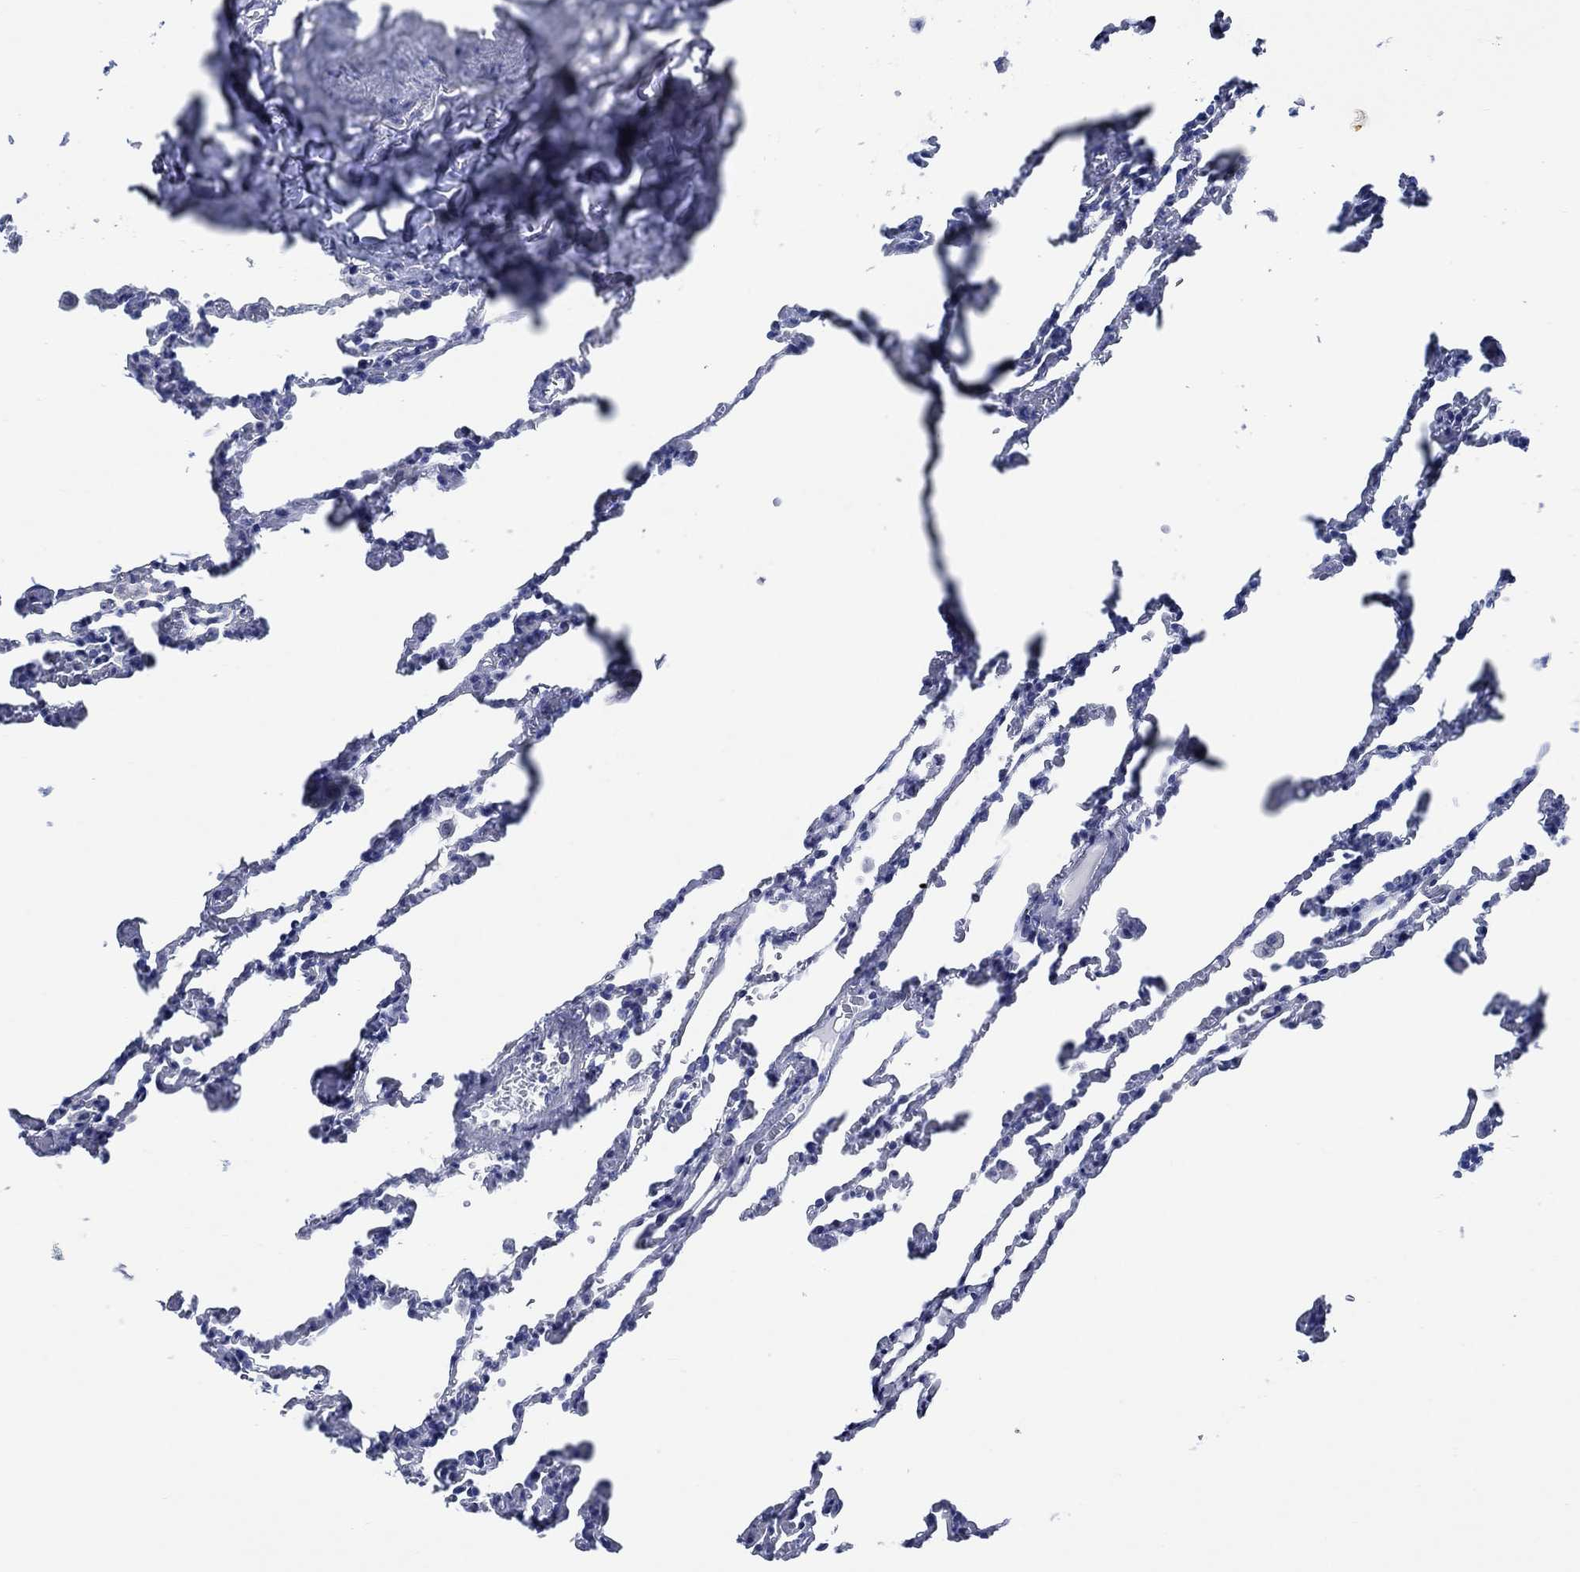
{"staining": {"intensity": "negative", "quantity": "none", "location": "none"}, "tissue": "lung", "cell_type": "Alveolar cells", "image_type": "normal", "snomed": [{"axis": "morphology", "description": "Normal tissue, NOS"}, {"axis": "topography", "description": "Lung"}], "caption": "There is no significant staining in alveolar cells of lung. (Stains: DAB (3,3'-diaminobenzidine) IHC with hematoxylin counter stain, Microscopy: brightfield microscopy at high magnification).", "gene": "WDR62", "patient": {"sex": "female", "age": 43}}